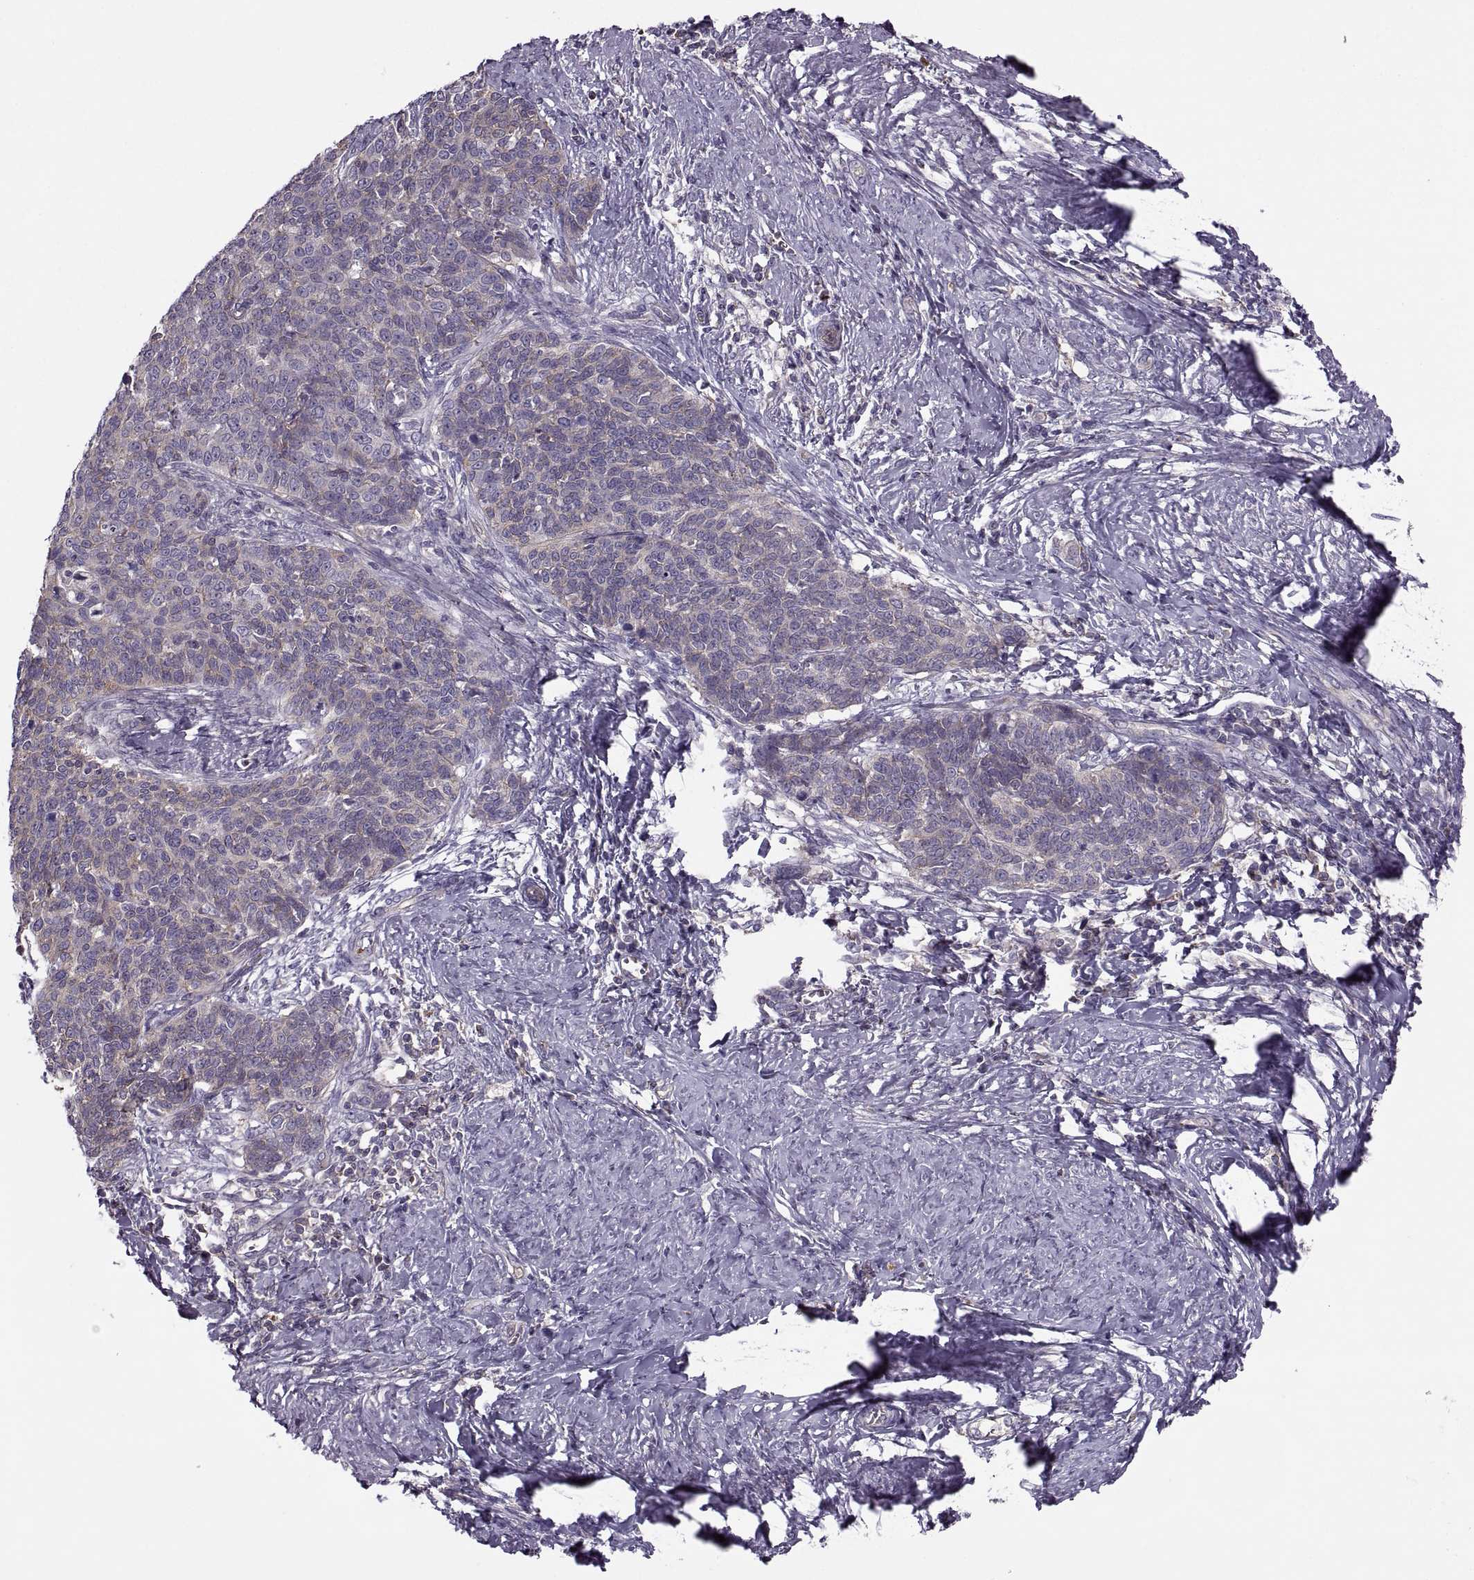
{"staining": {"intensity": "weak", "quantity": "25%-75%", "location": "cytoplasmic/membranous"}, "tissue": "cervical cancer", "cell_type": "Tumor cells", "image_type": "cancer", "snomed": [{"axis": "morphology", "description": "Squamous cell carcinoma, NOS"}, {"axis": "topography", "description": "Cervix"}], "caption": "Protein staining shows weak cytoplasmic/membranous expression in approximately 25%-75% of tumor cells in cervical cancer.", "gene": "SLC2A3", "patient": {"sex": "female", "age": 39}}